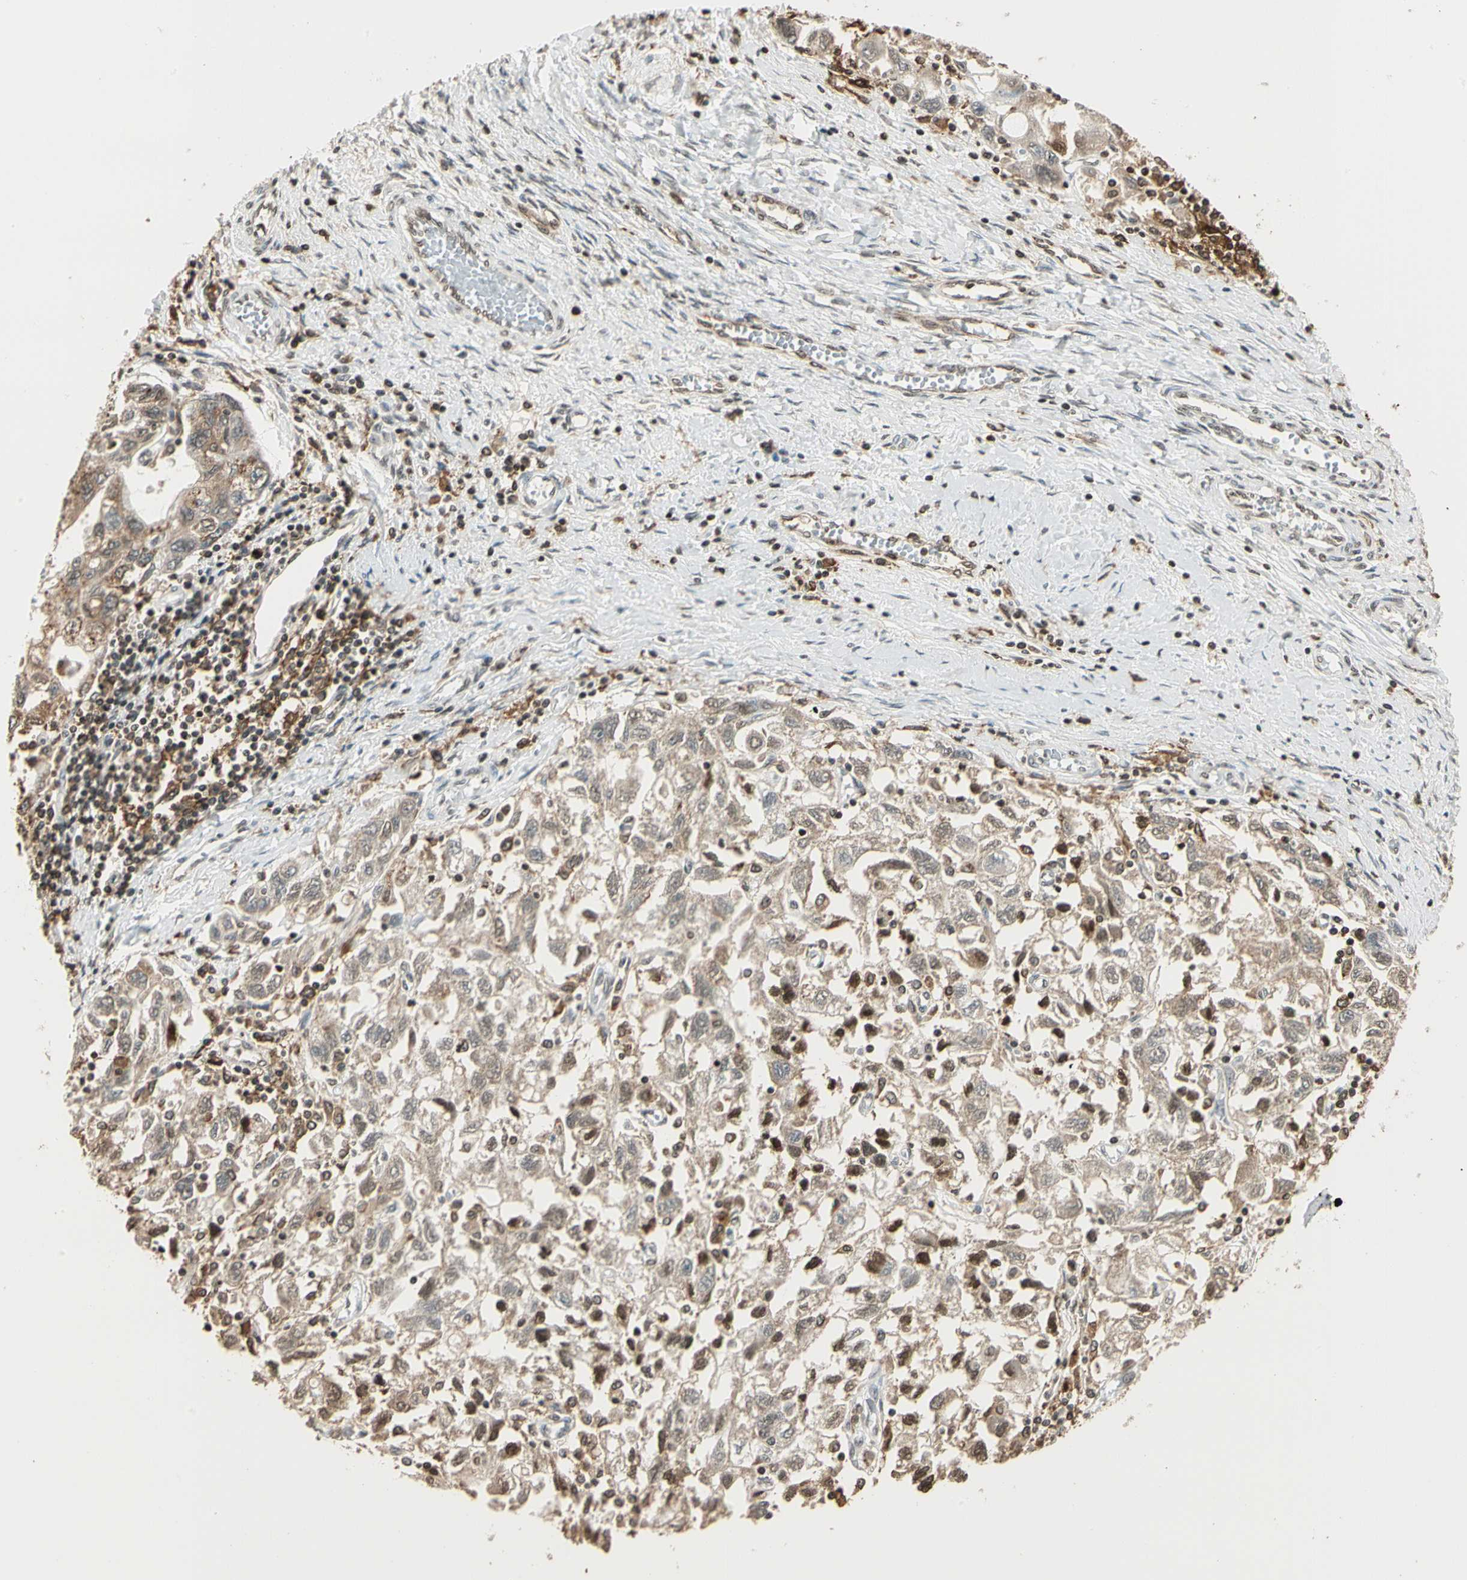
{"staining": {"intensity": "weak", "quantity": "25%-75%", "location": "cytoplasmic/membranous,nuclear"}, "tissue": "ovarian cancer", "cell_type": "Tumor cells", "image_type": "cancer", "snomed": [{"axis": "morphology", "description": "Carcinoma, NOS"}, {"axis": "morphology", "description": "Cystadenocarcinoma, serous, NOS"}, {"axis": "topography", "description": "Ovary"}], "caption": "This is a histology image of immunohistochemistry staining of ovarian cancer, which shows weak positivity in the cytoplasmic/membranous and nuclear of tumor cells.", "gene": "FER", "patient": {"sex": "female", "age": 69}}